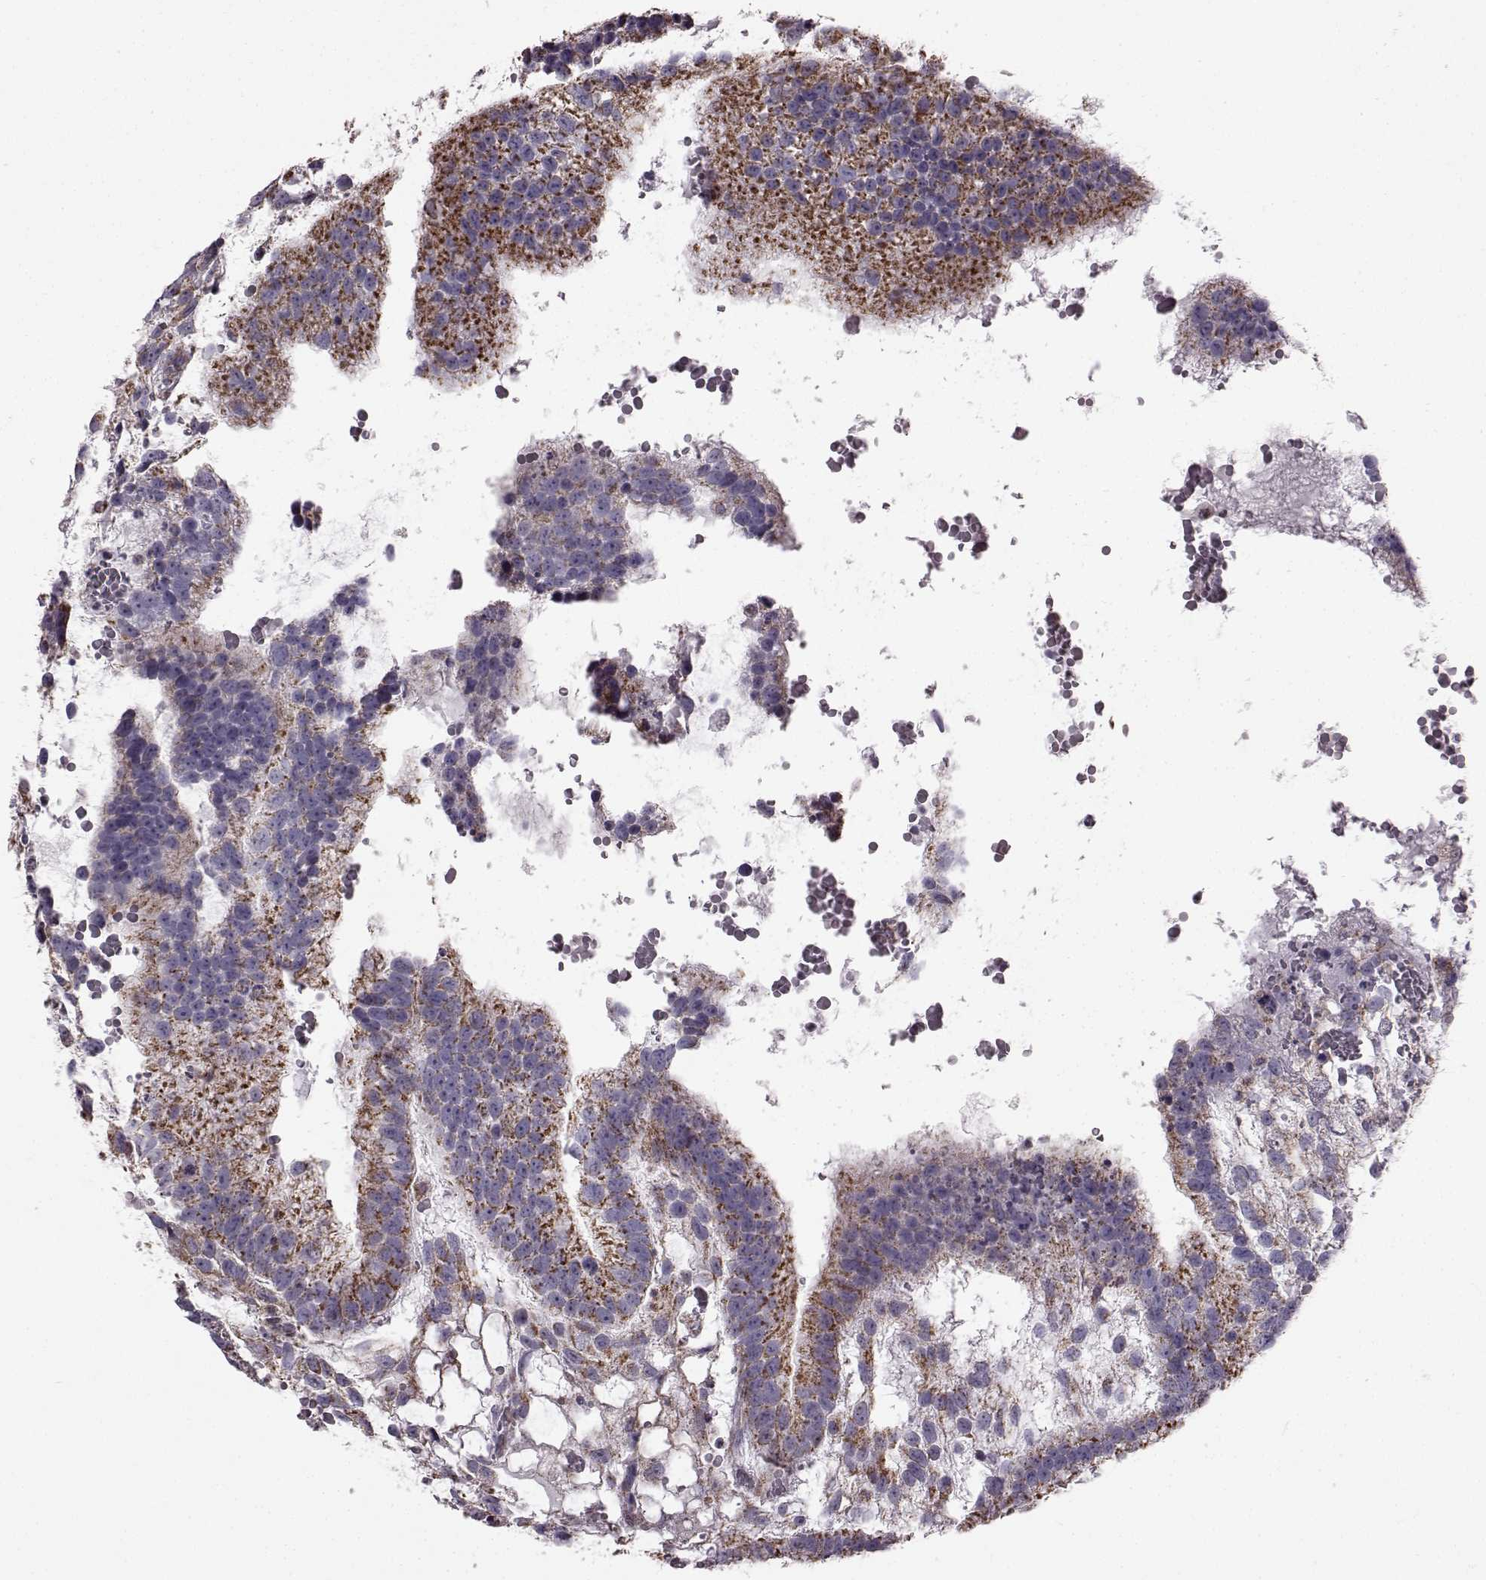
{"staining": {"intensity": "strong", "quantity": ">75%", "location": "cytoplasmic/membranous"}, "tissue": "testis cancer", "cell_type": "Tumor cells", "image_type": "cancer", "snomed": [{"axis": "morphology", "description": "Normal tissue, NOS"}, {"axis": "morphology", "description": "Carcinoma, Embryonal, NOS"}, {"axis": "topography", "description": "Testis"}, {"axis": "topography", "description": "Epididymis"}], "caption": "Protein expression by immunohistochemistry shows strong cytoplasmic/membranous positivity in approximately >75% of tumor cells in testis embryonal carcinoma. Ihc stains the protein of interest in brown and the nuclei are stained blue.", "gene": "FAM8A1", "patient": {"sex": "male", "age": 32}}